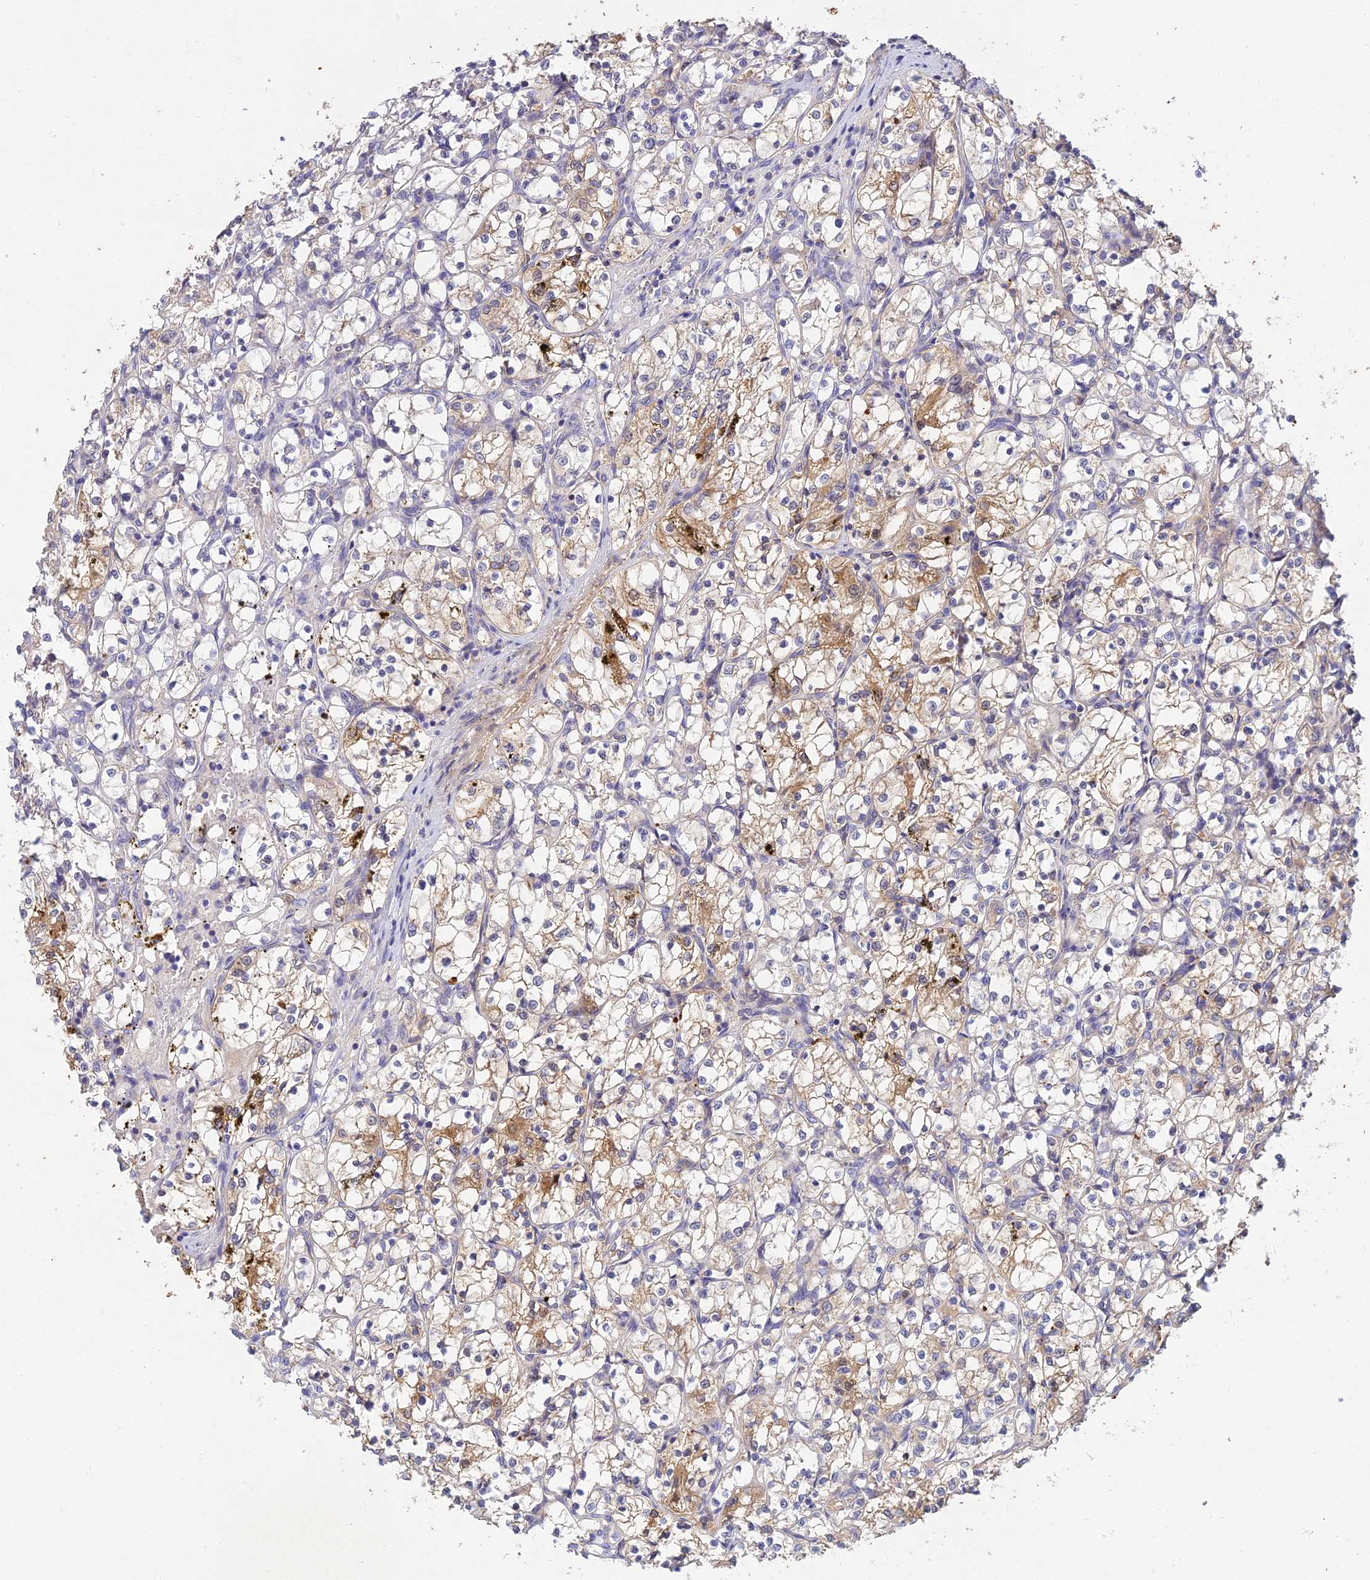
{"staining": {"intensity": "moderate", "quantity": "<25%", "location": "cytoplasmic/membranous"}, "tissue": "renal cancer", "cell_type": "Tumor cells", "image_type": "cancer", "snomed": [{"axis": "morphology", "description": "Adenocarcinoma, NOS"}, {"axis": "topography", "description": "Kidney"}], "caption": "Protein expression analysis of human renal adenocarcinoma reveals moderate cytoplasmic/membranous staining in about <25% of tumor cells.", "gene": "ACSM5", "patient": {"sex": "female", "age": 69}}